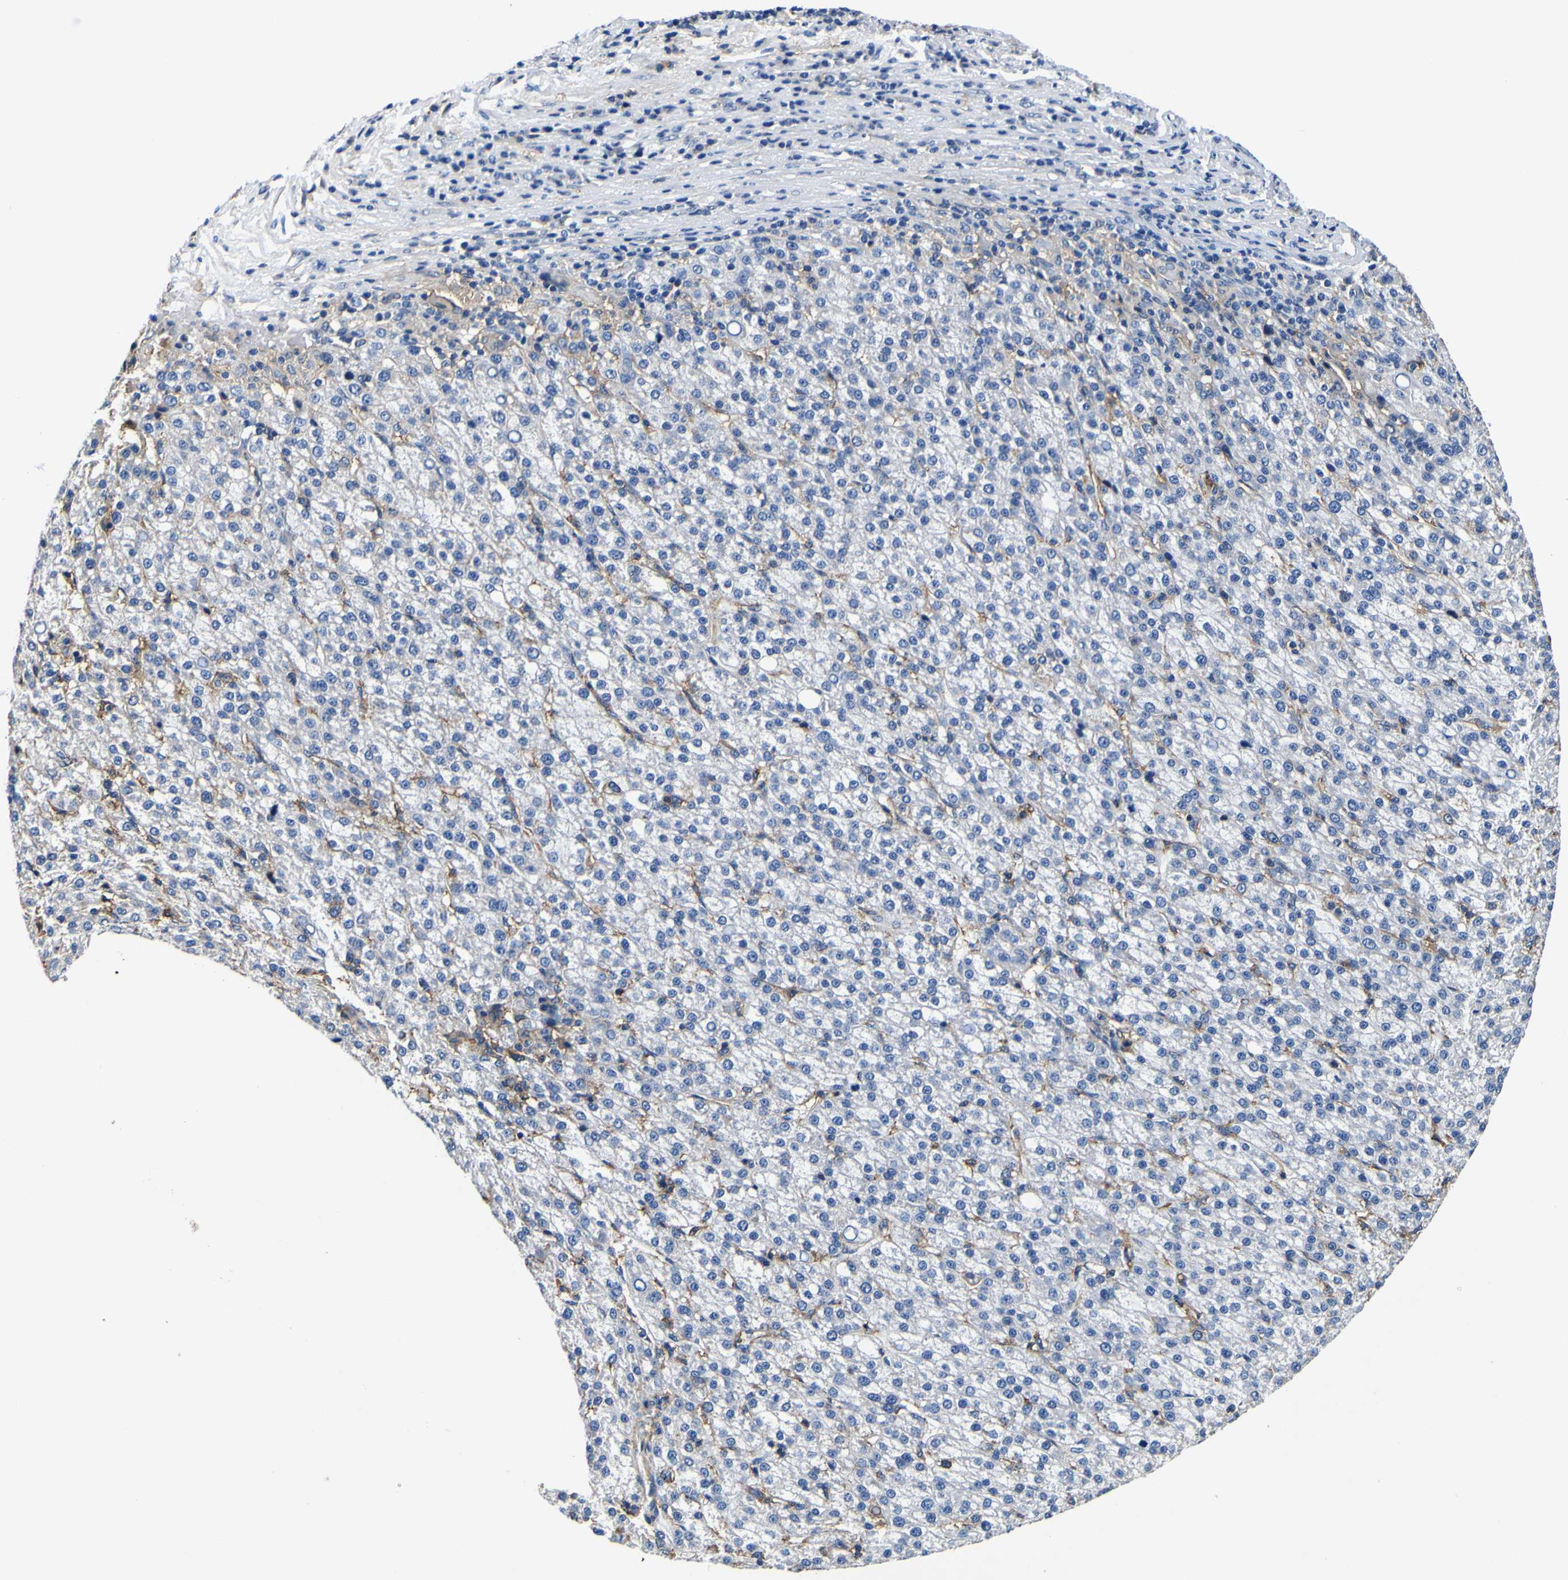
{"staining": {"intensity": "moderate", "quantity": "<25%", "location": "cytoplasmic/membranous"}, "tissue": "liver cancer", "cell_type": "Tumor cells", "image_type": "cancer", "snomed": [{"axis": "morphology", "description": "Carcinoma, Hepatocellular, NOS"}, {"axis": "topography", "description": "Liver"}], "caption": "Immunohistochemical staining of hepatocellular carcinoma (liver) exhibits moderate cytoplasmic/membranous protein expression in about <25% of tumor cells. The staining is performed using DAB brown chromogen to label protein expression. The nuclei are counter-stained blue using hematoxylin.", "gene": "PXDN", "patient": {"sex": "female", "age": 58}}